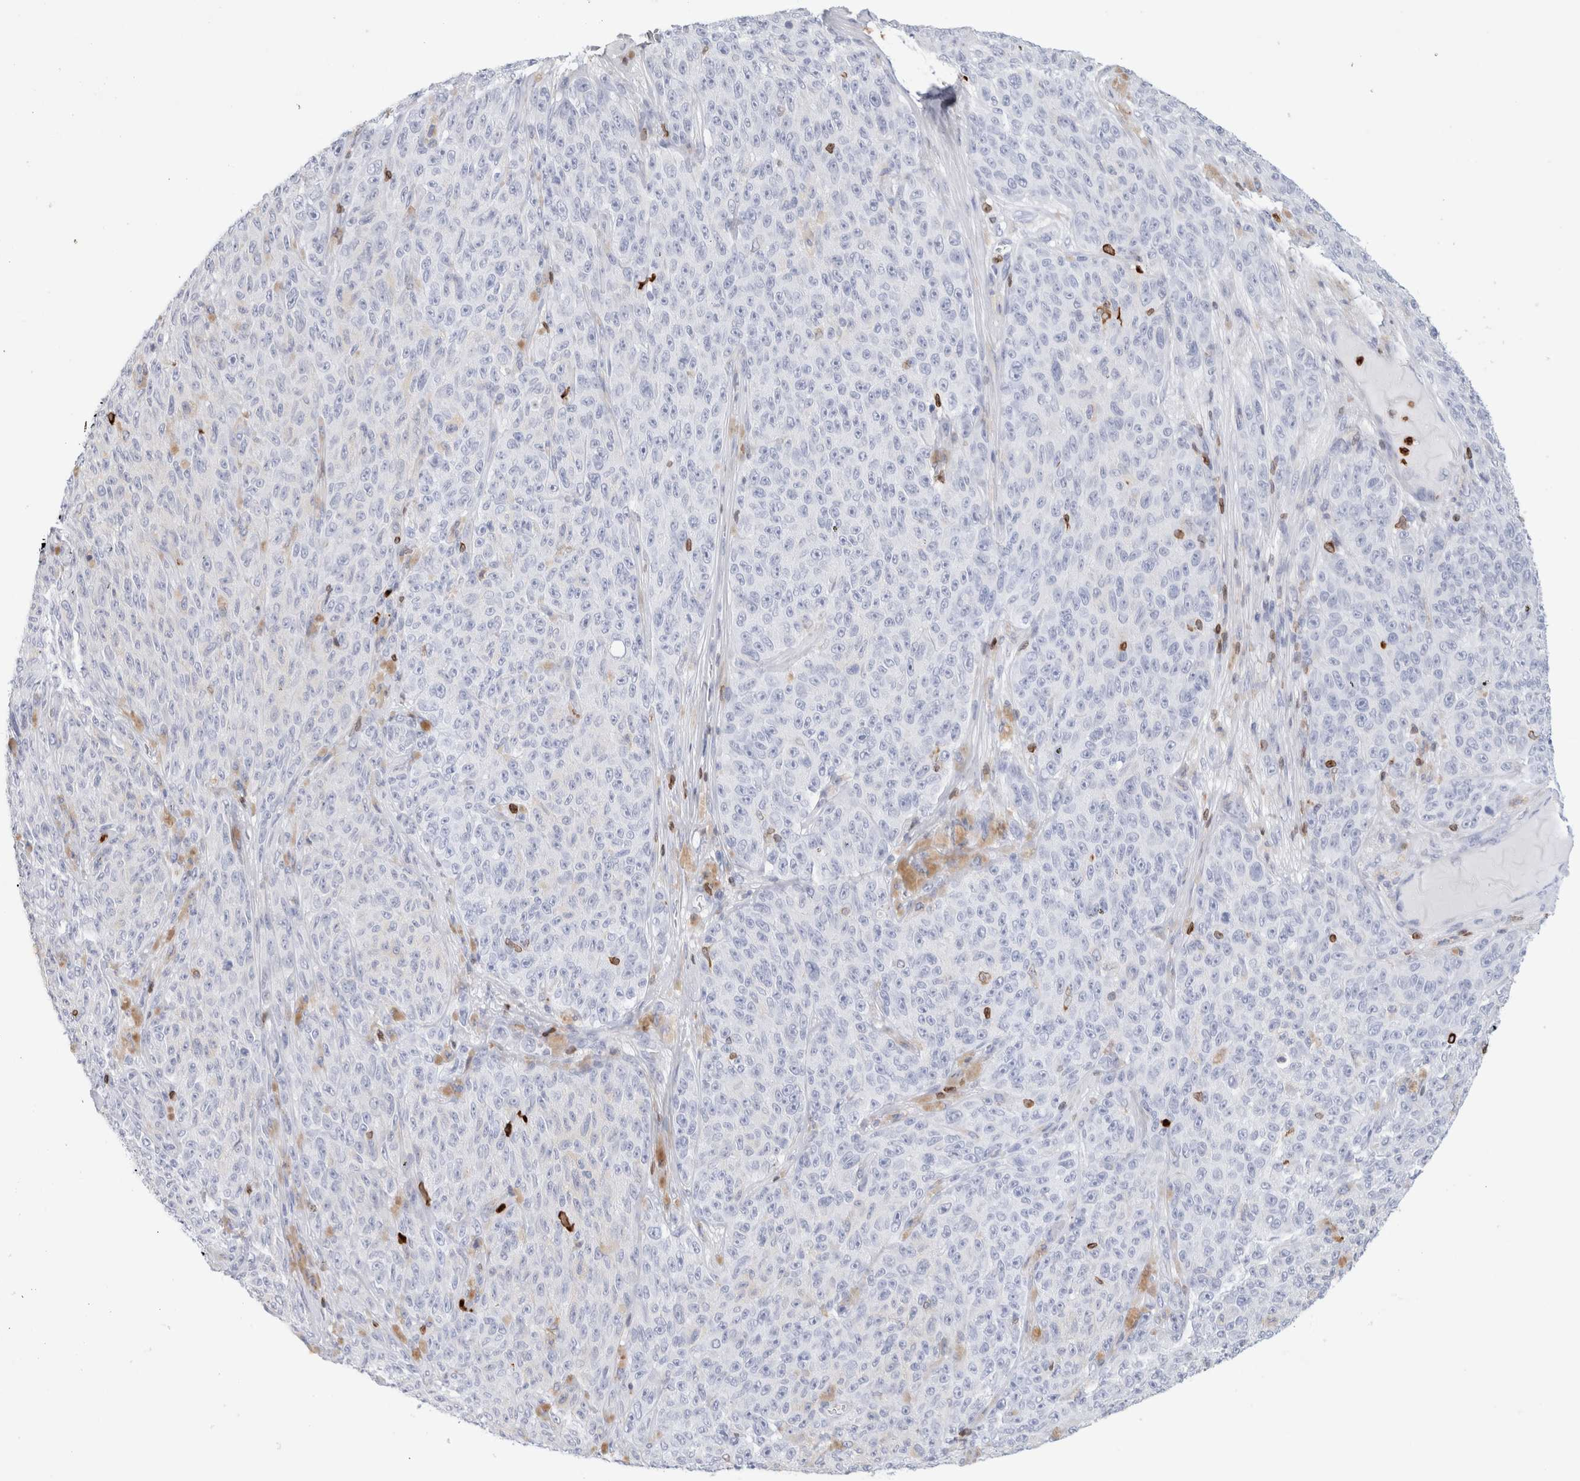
{"staining": {"intensity": "negative", "quantity": "none", "location": "none"}, "tissue": "melanoma", "cell_type": "Tumor cells", "image_type": "cancer", "snomed": [{"axis": "morphology", "description": "Malignant melanoma, NOS"}, {"axis": "topography", "description": "Skin"}], "caption": "Tumor cells are negative for protein expression in human melanoma. (Immunohistochemistry, brightfield microscopy, high magnification).", "gene": "ALOX5AP", "patient": {"sex": "female", "age": 82}}